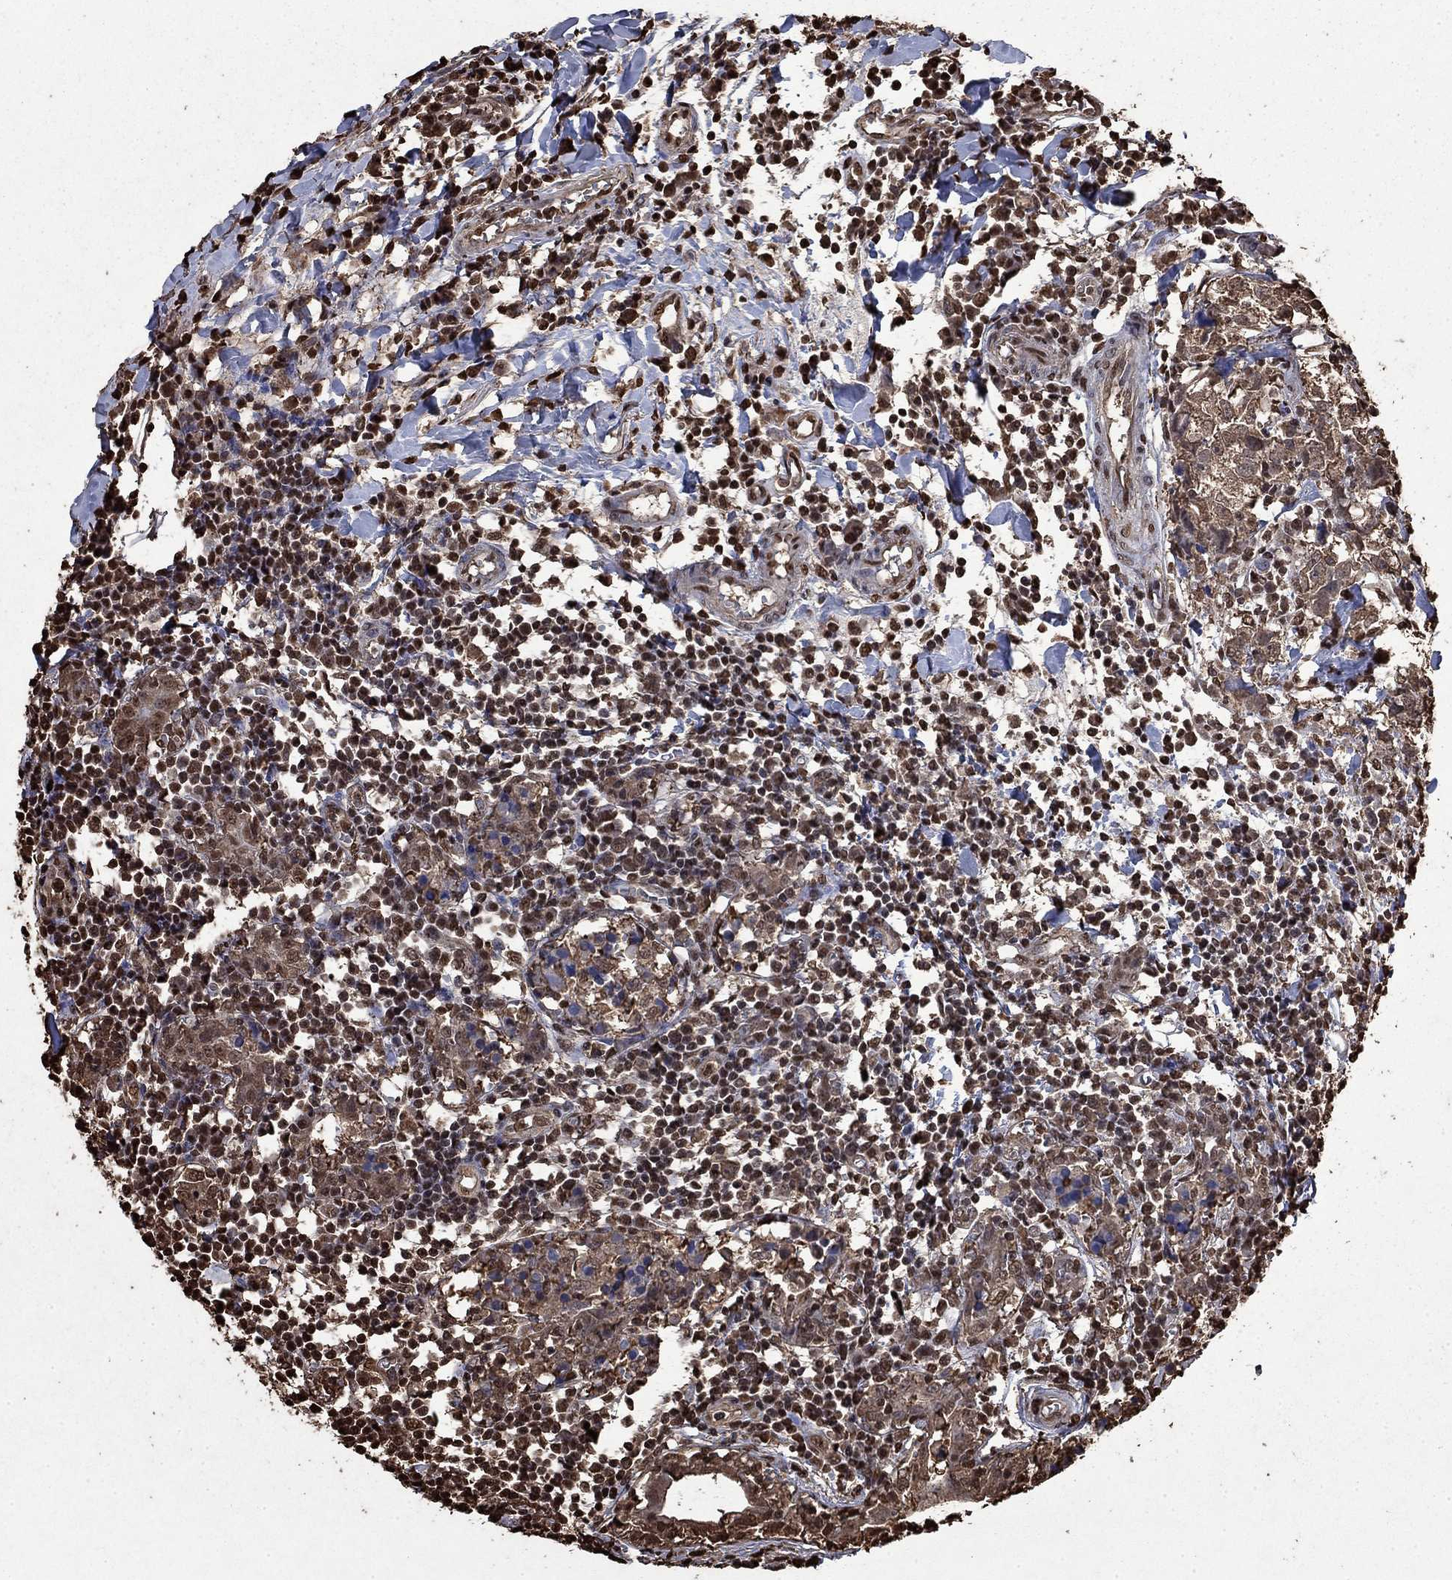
{"staining": {"intensity": "moderate", "quantity": ">75%", "location": "cytoplasmic/membranous"}, "tissue": "breast cancer", "cell_type": "Tumor cells", "image_type": "cancer", "snomed": [{"axis": "morphology", "description": "Duct carcinoma"}, {"axis": "topography", "description": "Breast"}], "caption": "Immunohistochemistry (IHC) photomicrograph of neoplastic tissue: breast cancer stained using IHC displays medium levels of moderate protein expression localized specifically in the cytoplasmic/membranous of tumor cells, appearing as a cytoplasmic/membranous brown color.", "gene": "GAPDH", "patient": {"sex": "female", "age": 30}}